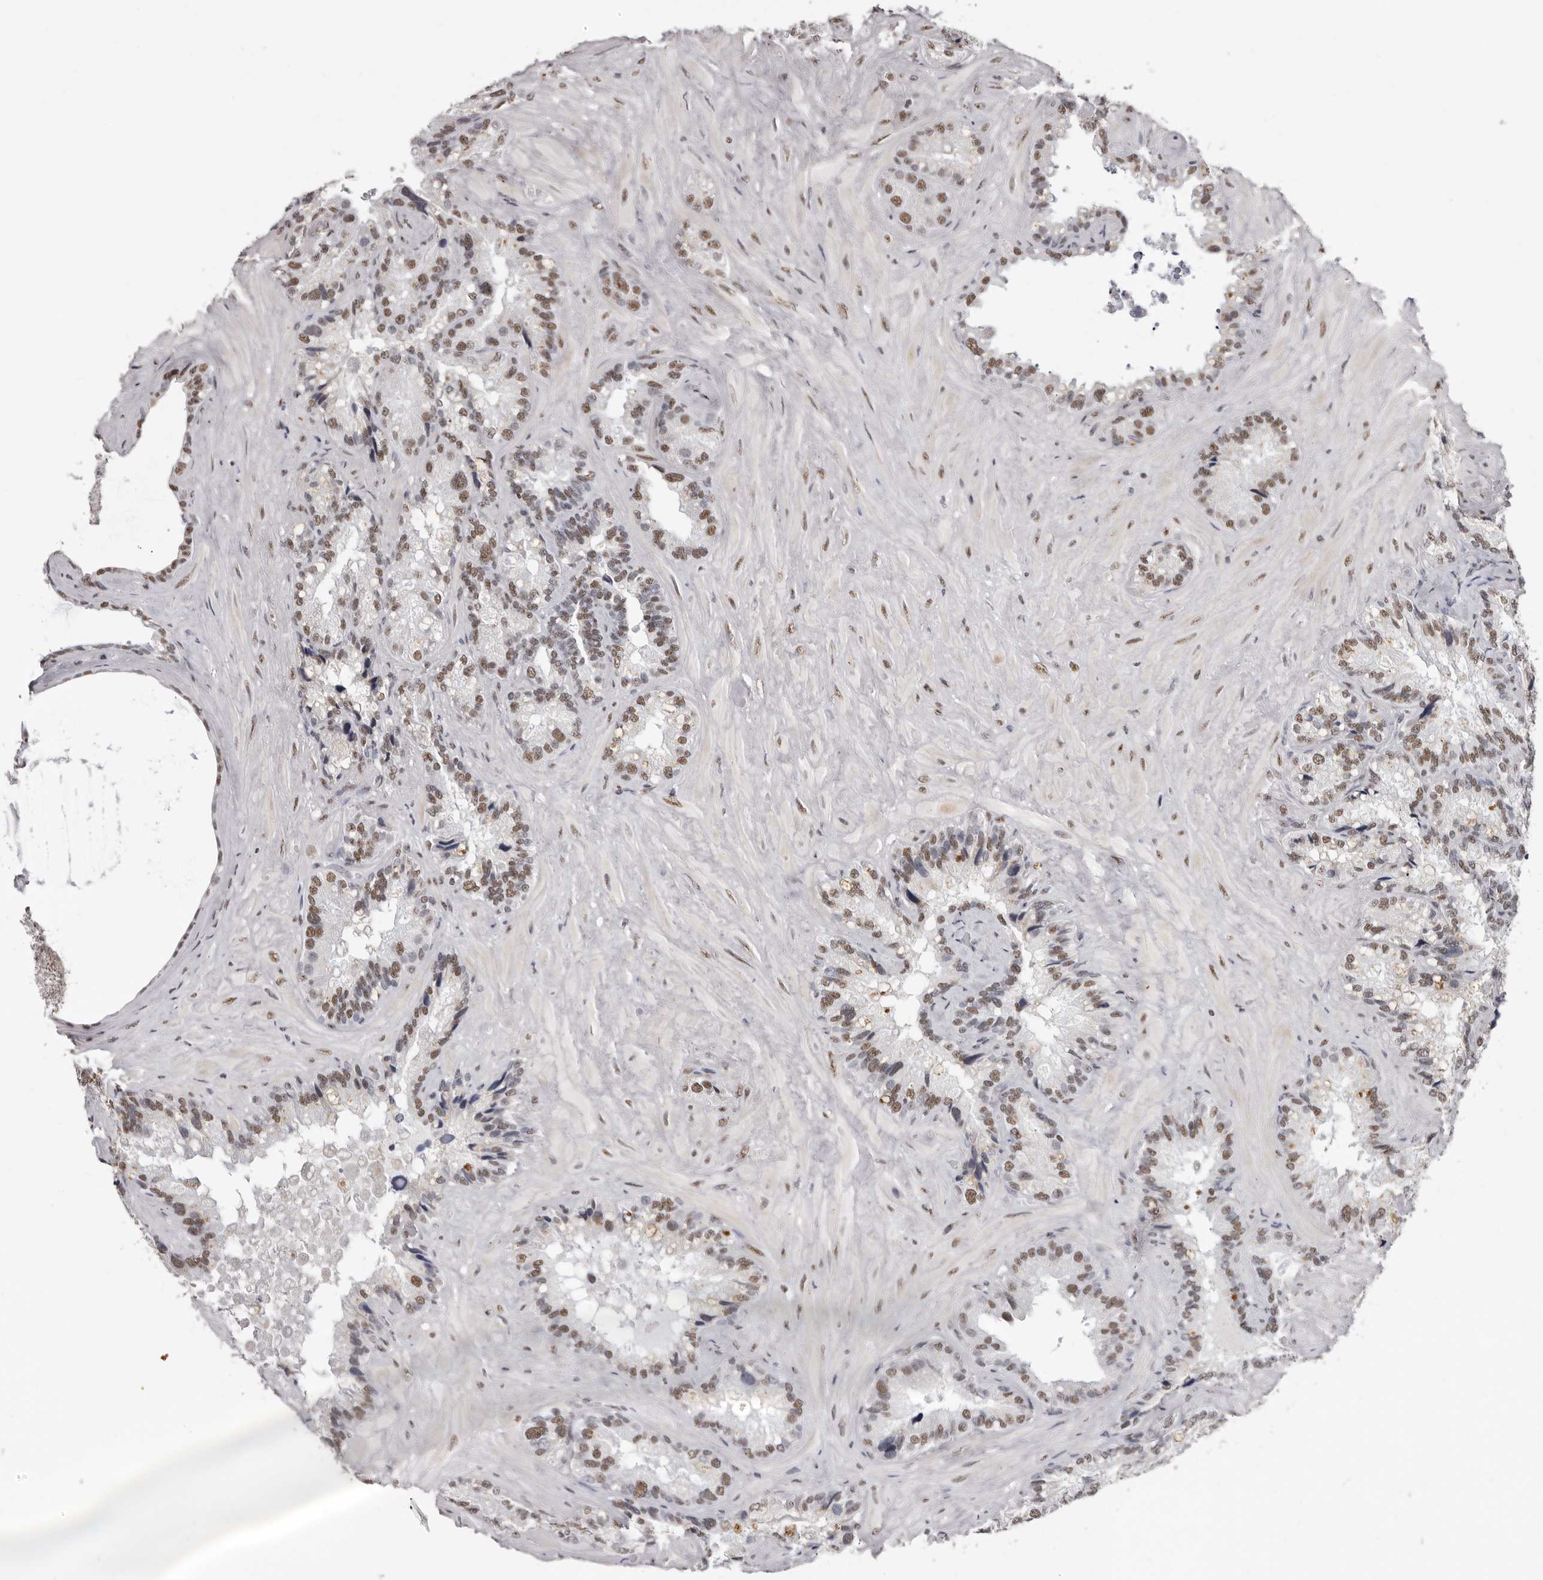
{"staining": {"intensity": "moderate", "quantity": ">75%", "location": "nuclear"}, "tissue": "seminal vesicle", "cell_type": "Glandular cells", "image_type": "normal", "snomed": [{"axis": "morphology", "description": "Normal tissue, NOS"}, {"axis": "topography", "description": "Prostate"}, {"axis": "topography", "description": "Seminal veicle"}], "caption": "High-power microscopy captured an IHC micrograph of benign seminal vesicle, revealing moderate nuclear positivity in approximately >75% of glandular cells.", "gene": "SCAF4", "patient": {"sex": "male", "age": 68}}